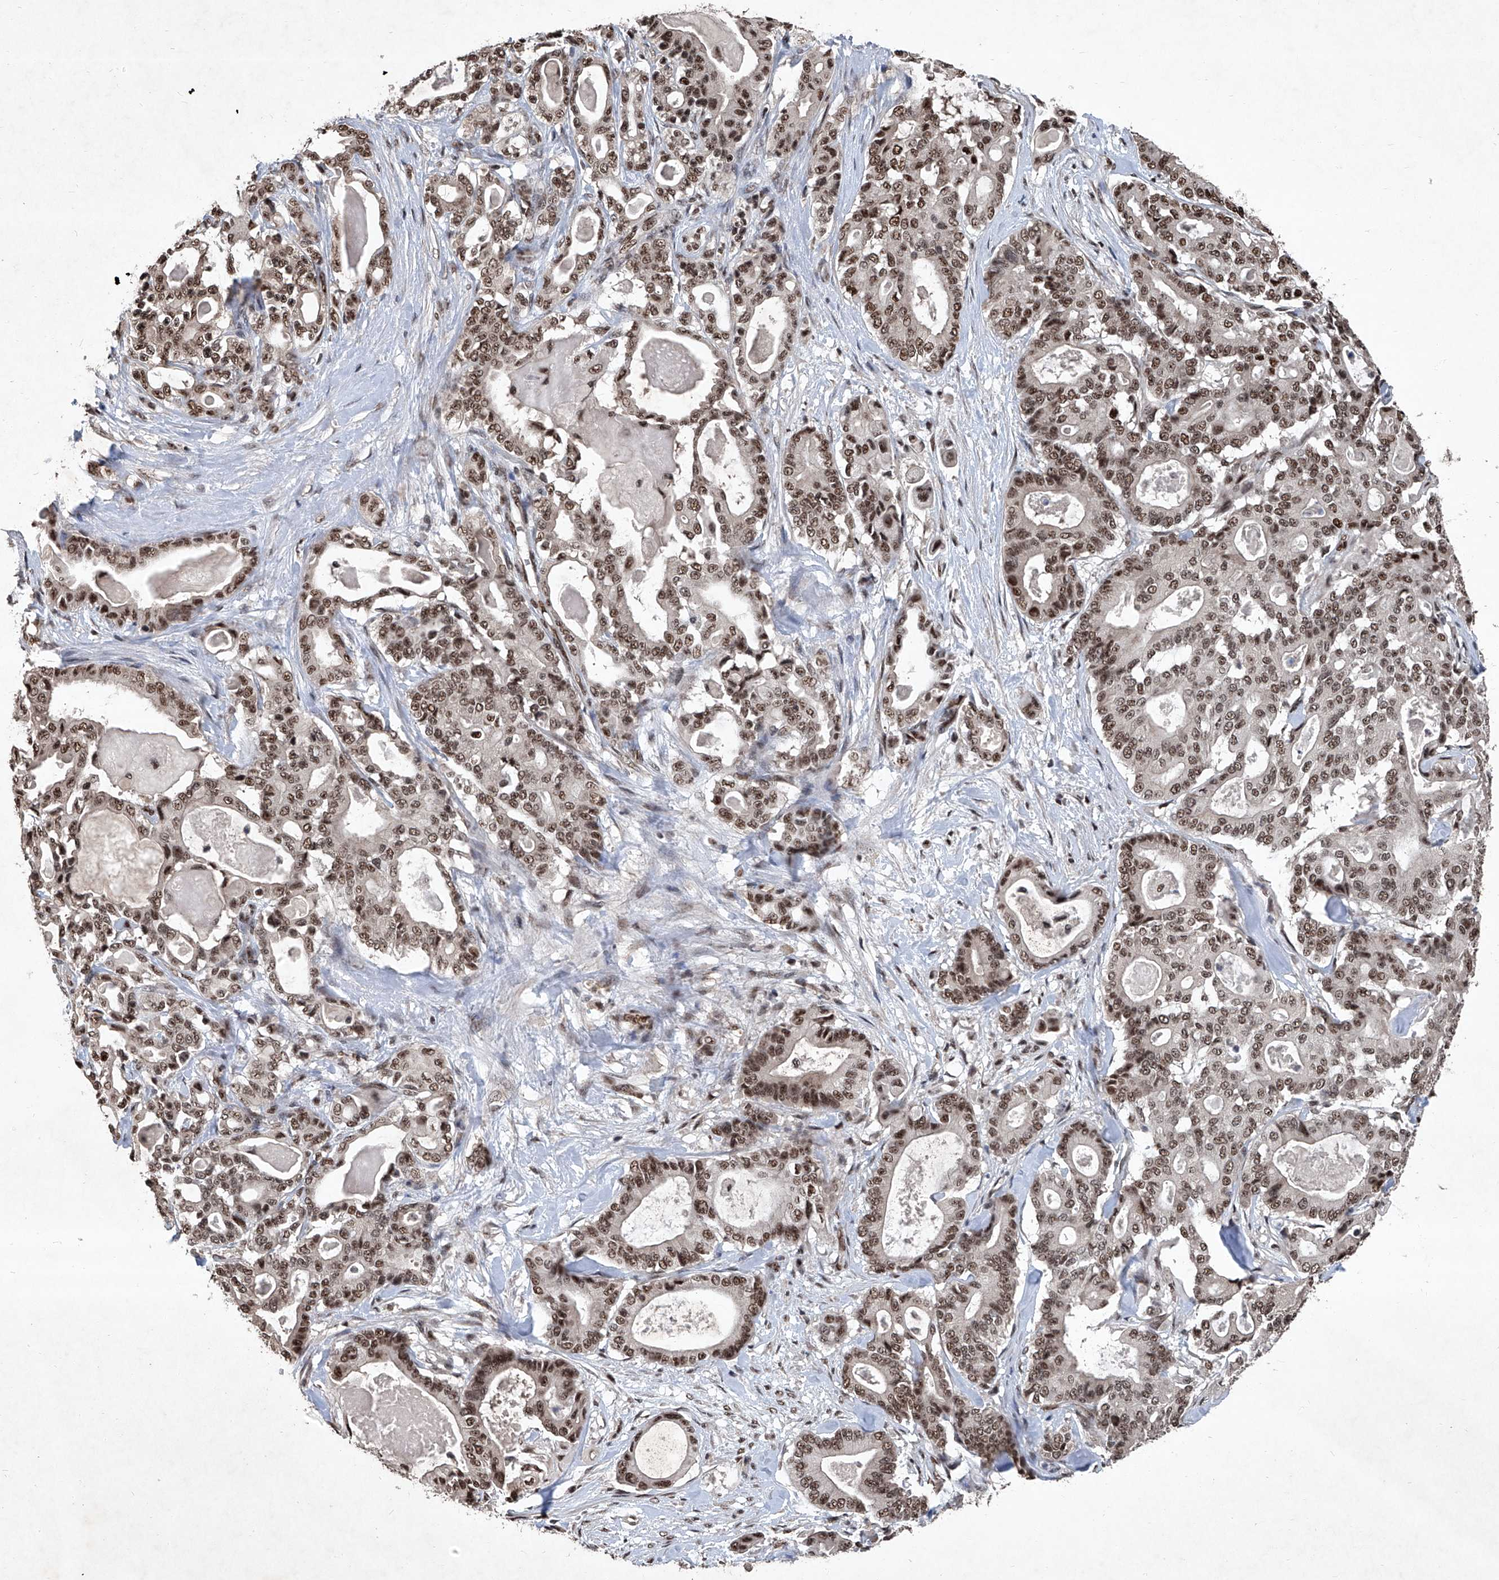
{"staining": {"intensity": "moderate", "quantity": ">75%", "location": "nuclear"}, "tissue": "pancreatic cancer", "cell_type": "Tumor cells", "image_type": "cancer", "snomed": [{"axis": "morphology", "description": "Adenocarcinoma, NOS"}, {"axis": "topography", "description": "Pancreas"}], "caption": "A brown stain highlights moderate nuclear staining of a protein in pancreatic adenocarcinoma tumor cells.", "gene": "DDX39B", "patient": {"sex": "male", "age": 63}}